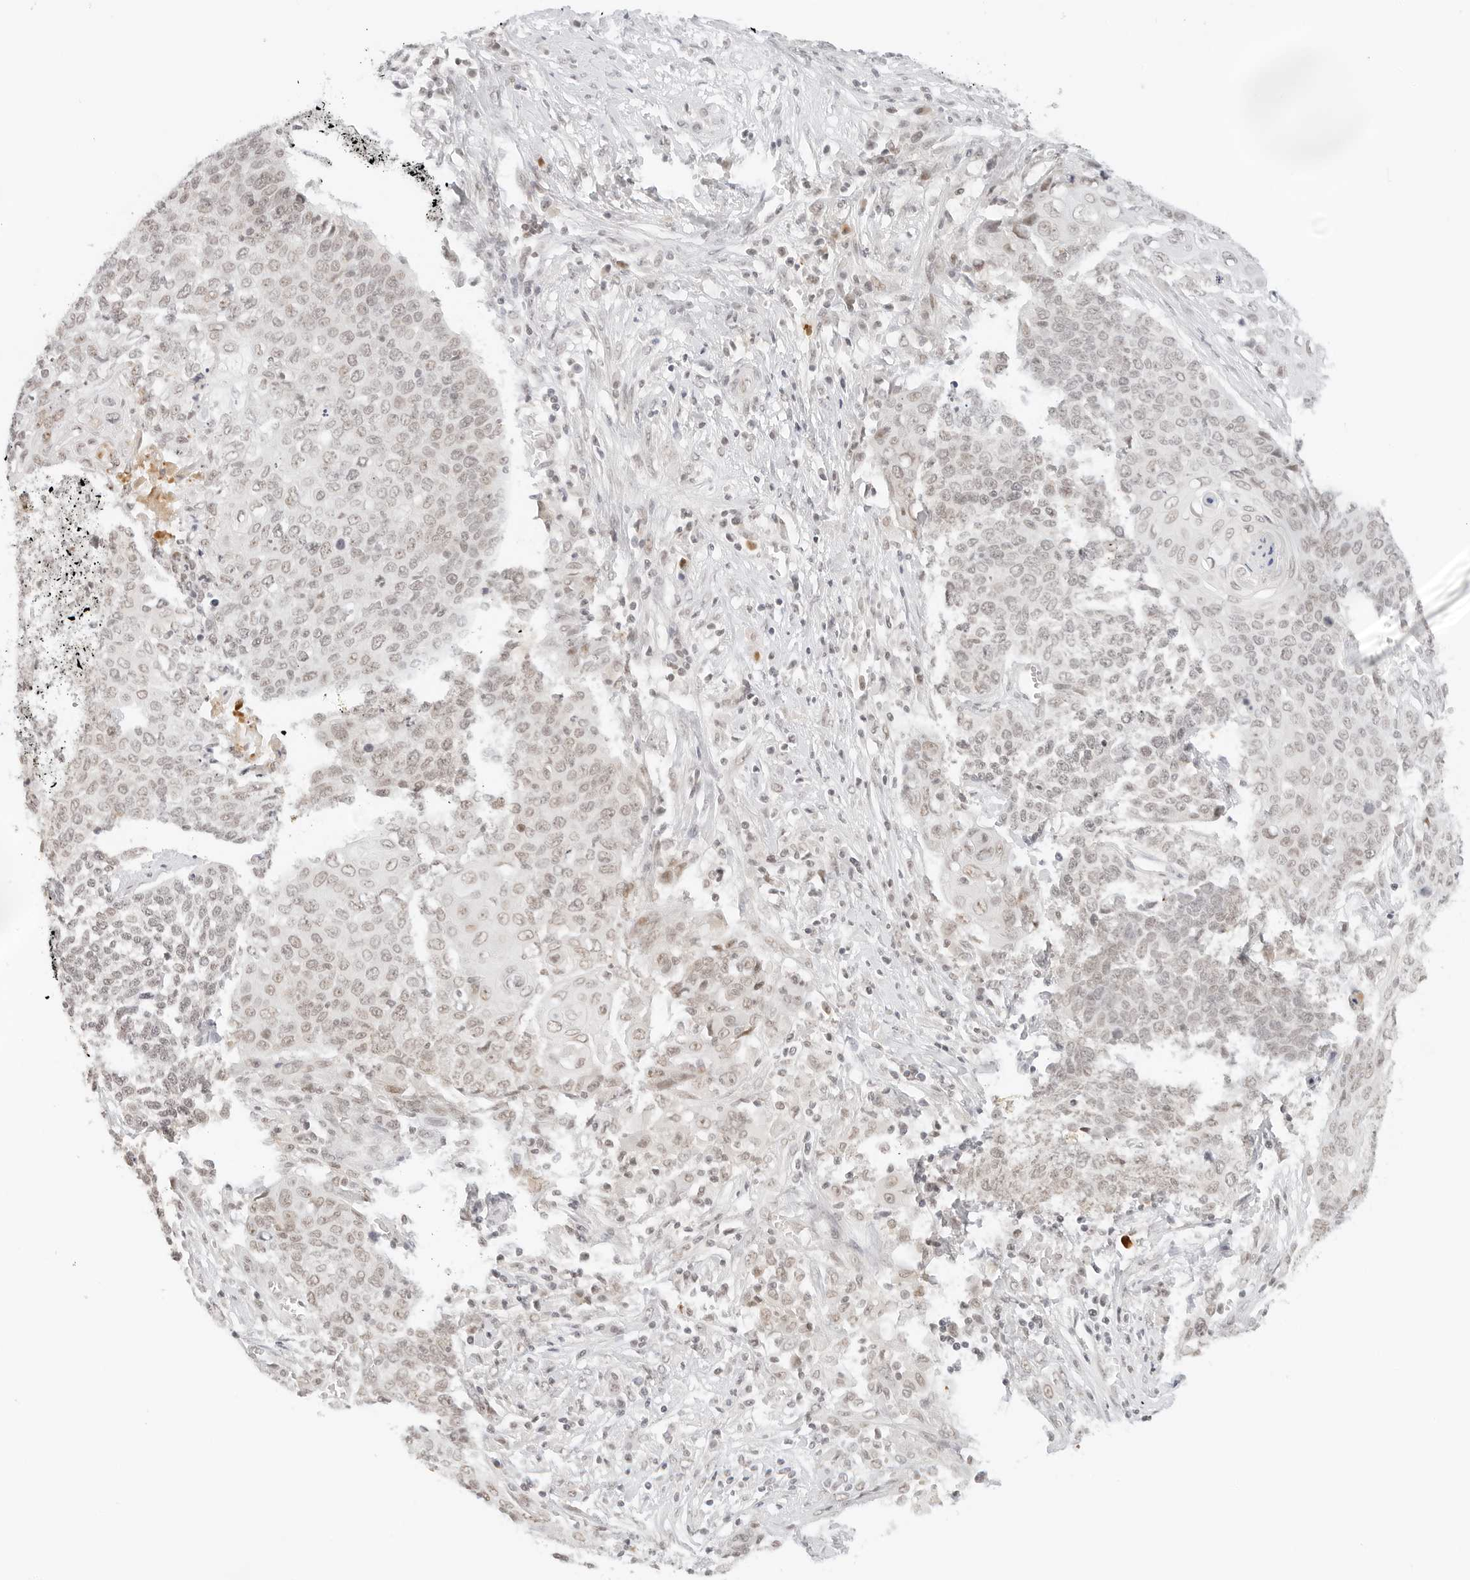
{"staining": {"intensity": "weak", "quantity": "25%-75%", "location": "nuclear"}, "tissue": "cervical cancer", "cell_type": "Tumor cells", "image_type": "cancer", "snomed": [{"axis": "morphology", "description": "Squamous cell carcinoma, NOS"}, {"axis": "topography", "description": "Cervix"}], "caption": "This histopathology image demonstrates immunohistochemistry staining of cervical squamous cell carcinoma, with low weak nuclear staining in approximately 25%-75% of tumor cells.", "gene": "NEO1", "patient": {"sex": "female", "age": 39}}